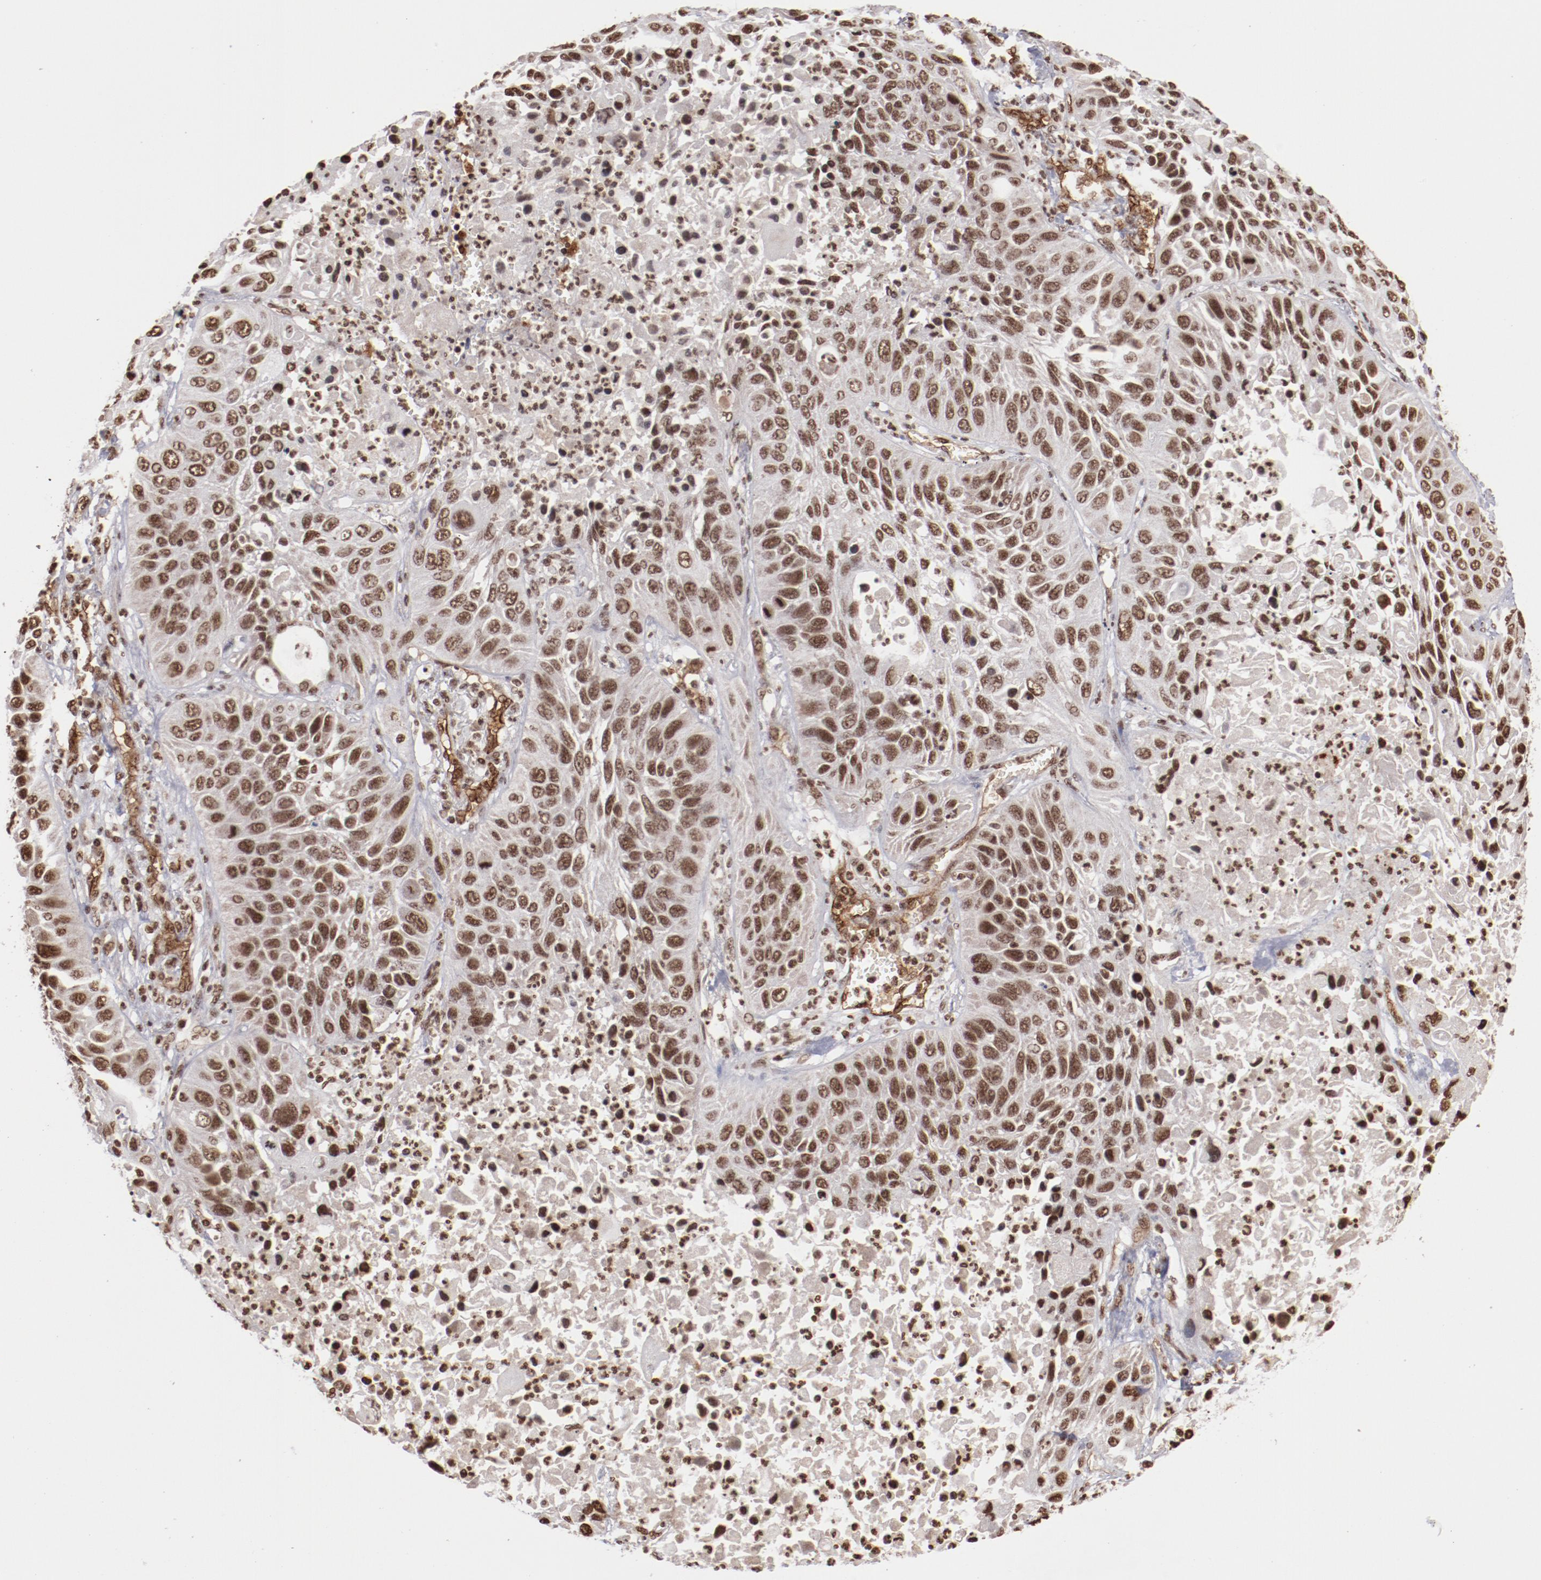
{"staining": {"intensity": "moderate", "quantity": ">75%", "location": "nuclear"}, "tissue": "lung cancer", "cell_type": "Tumor cells", "image_type": "cancer", "snomed": [{"axis": "morphology", "description": "Squamous cell carcinoma, NOS"}, {"axis": "topography", "description": "Lung"}], "caption": "Protein staining of lung cancer tissue shows moderate nuclear positivity in approximately >75% of tumor cells.", "gene": "ABL2", "patient": {"sex": "female", "age": 76}}